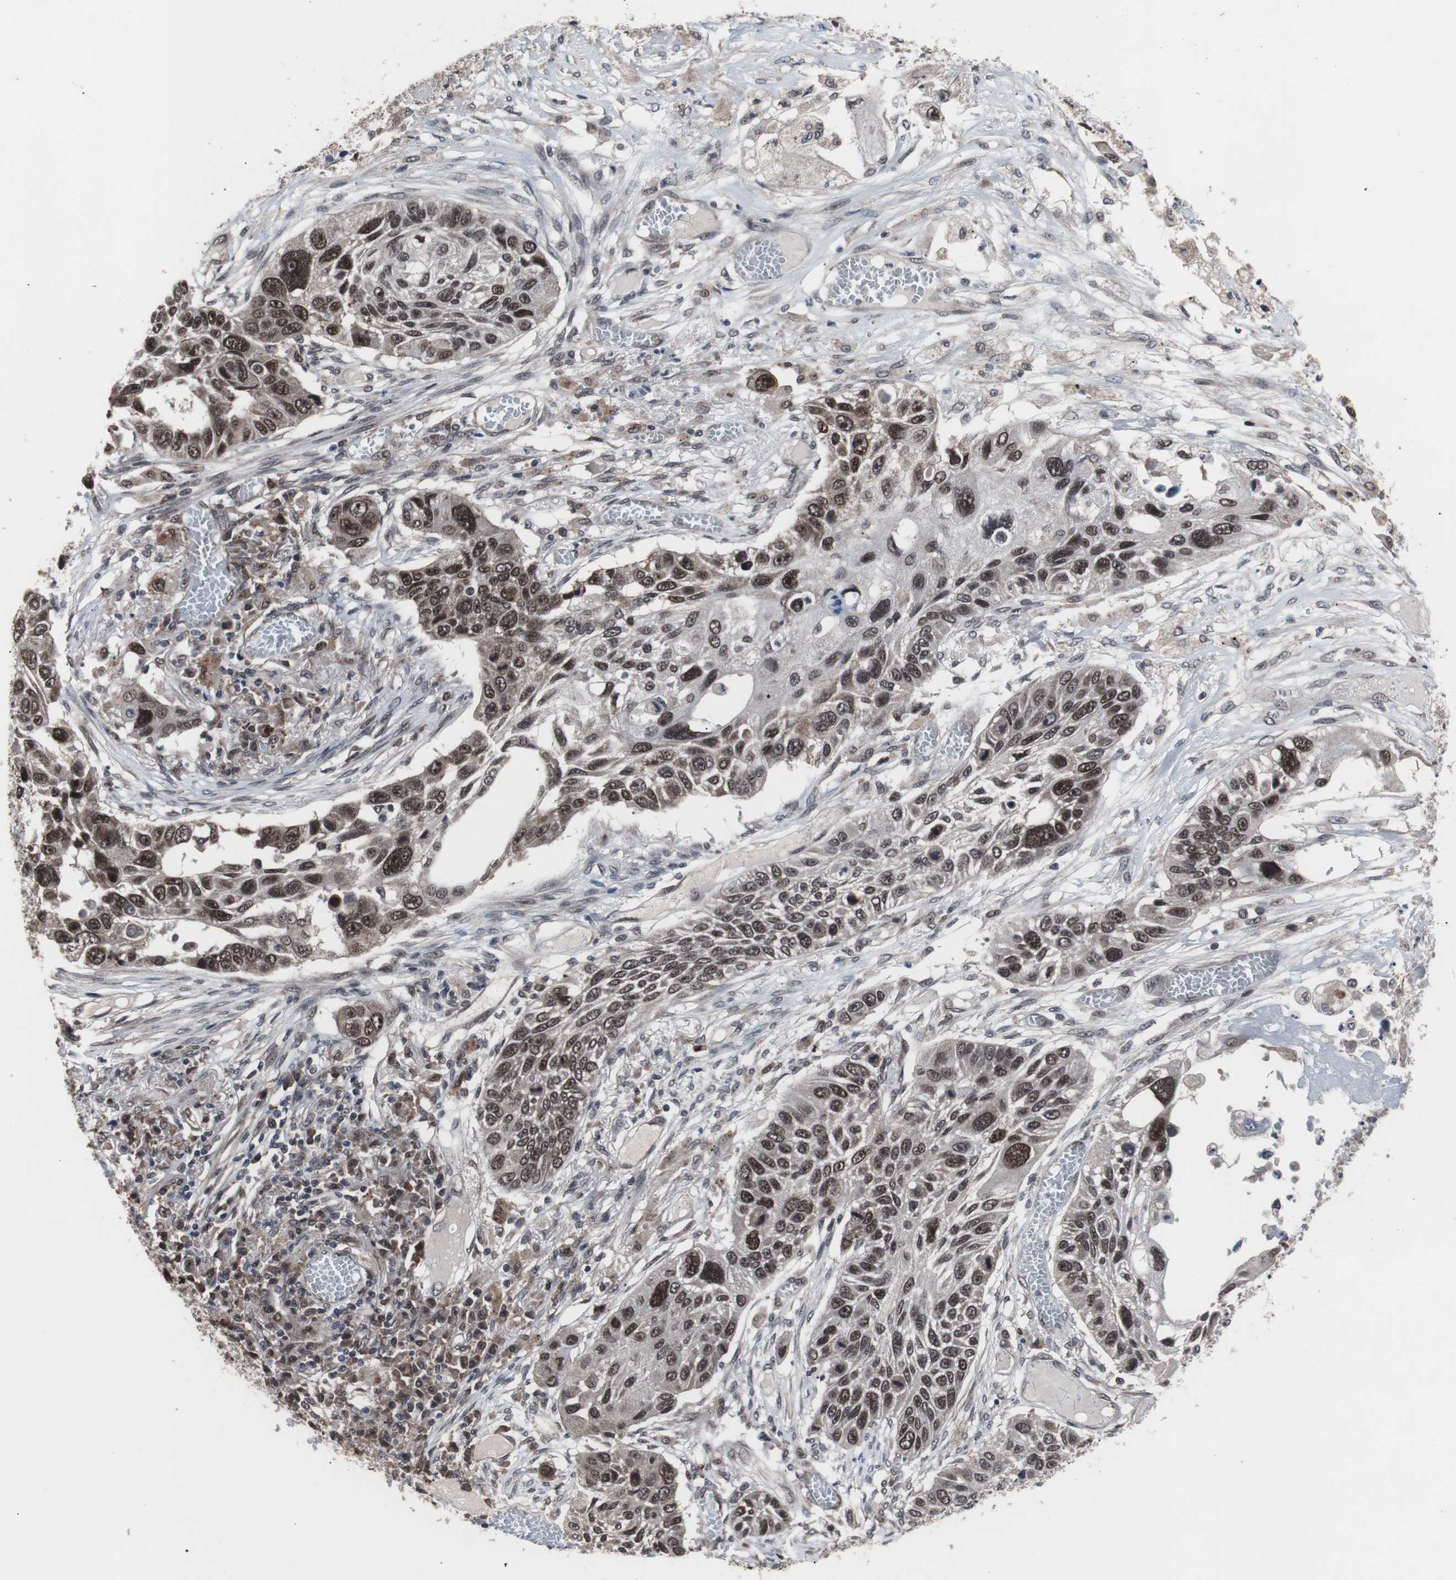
{"staining": {"intensity": "strong", "quantity": ">75%", "location": "nuclear"}, "tissue": "lung cancer", "cell_type": "Tumor cells", "image_type": "cancer", "snomed": [{"axis": "morphology", "description": "Squamous cell carcinoma, NOS"}, {"axis": "topography", "description": "Lung"}], "caption": "About >75% of tumor cells in human lung squamous cell carcinoma exhibit strong nuclear protein expression as visualized by brown immunohistochemical staining.", "gene": "GTF2F2", "patient": {"sex": "male", "age": 71}}